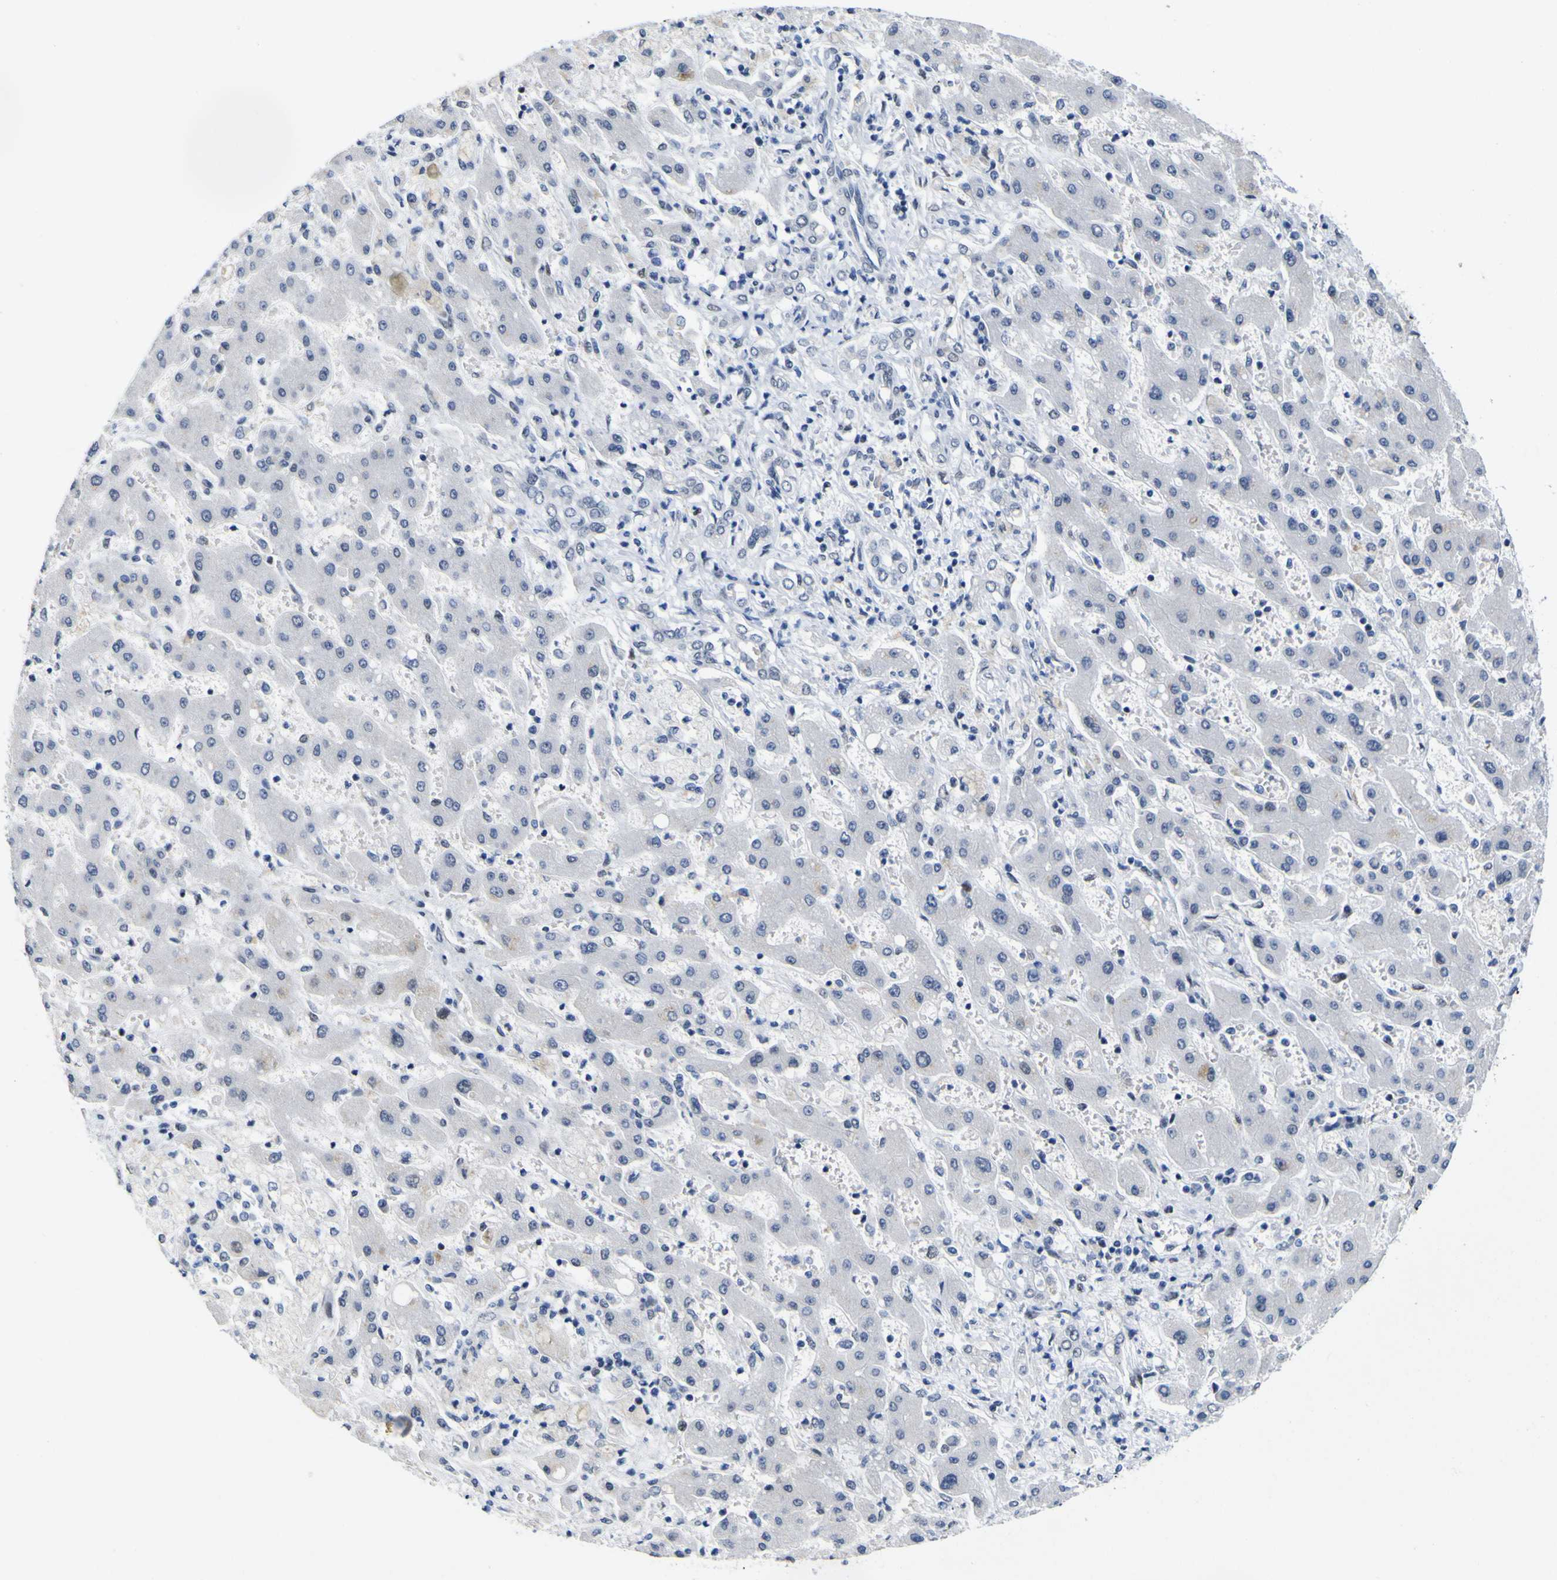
{"staining": {"intensity": "negative", "quantity": "none", "location": "none"}, "tissue": "liver cancer", "cell_type": "Tumor cells", "image_type": "cancer", "snomed": [{"axis": "morphology", "description": "Cholangiocarcinoma"}, {"axis": "topography", "description": "Liver"}], "caption": "The immunohistochemistry (IHC) micrograph has no significant positivity in tumor cells of cholangiocarcinoma (liver) tissue. Brightfield microscopy of IHC stained with DAB (brown) and hematoxylin (blue), captured at high magnification.", "gene": "MBD3", "patient": {"sex": "male", "age": 50}}